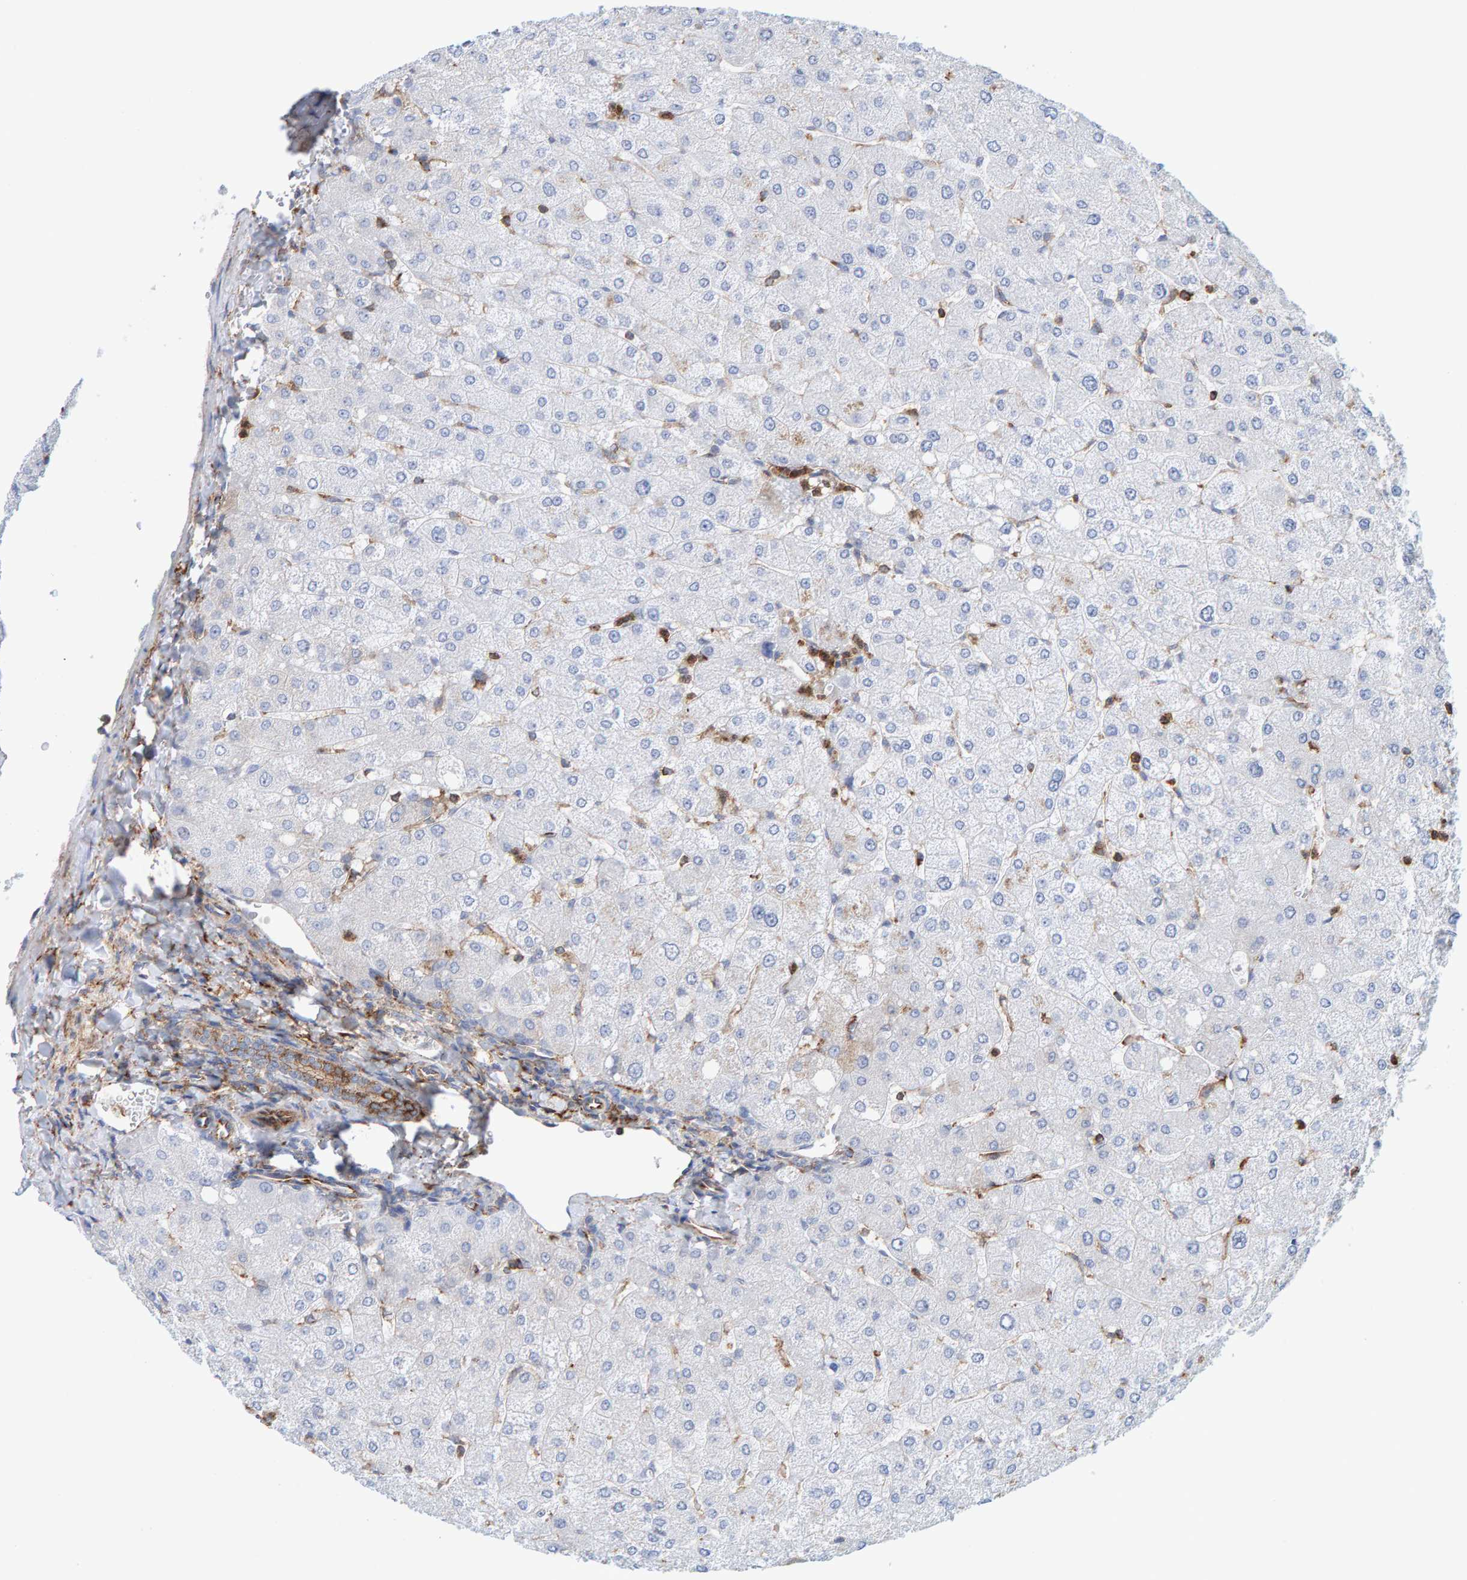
{"staining": {"intensity": "moderate", "quantity": ">75%", "location": "cytoplasmic/membranous"}, "tissue": "liver", "cell_type": "Cholangiocytes", "image_type": "normal", "snomed": [{"axis": "morphology", "description": "Normal tissue, NOS"}, {"axis": "topography", "description": "Liver"}], "caption": "This histopathology image reveals normal liver stained with immunohistochemistry (IHC) to label a protein in brown. The cytoplasmic/membranous of cholangiocytes show moderate positivity for the protein. Nuclei are counter-stained blue.", "gene": "MVP", "patient": {"sex": "male", "age": 55}}